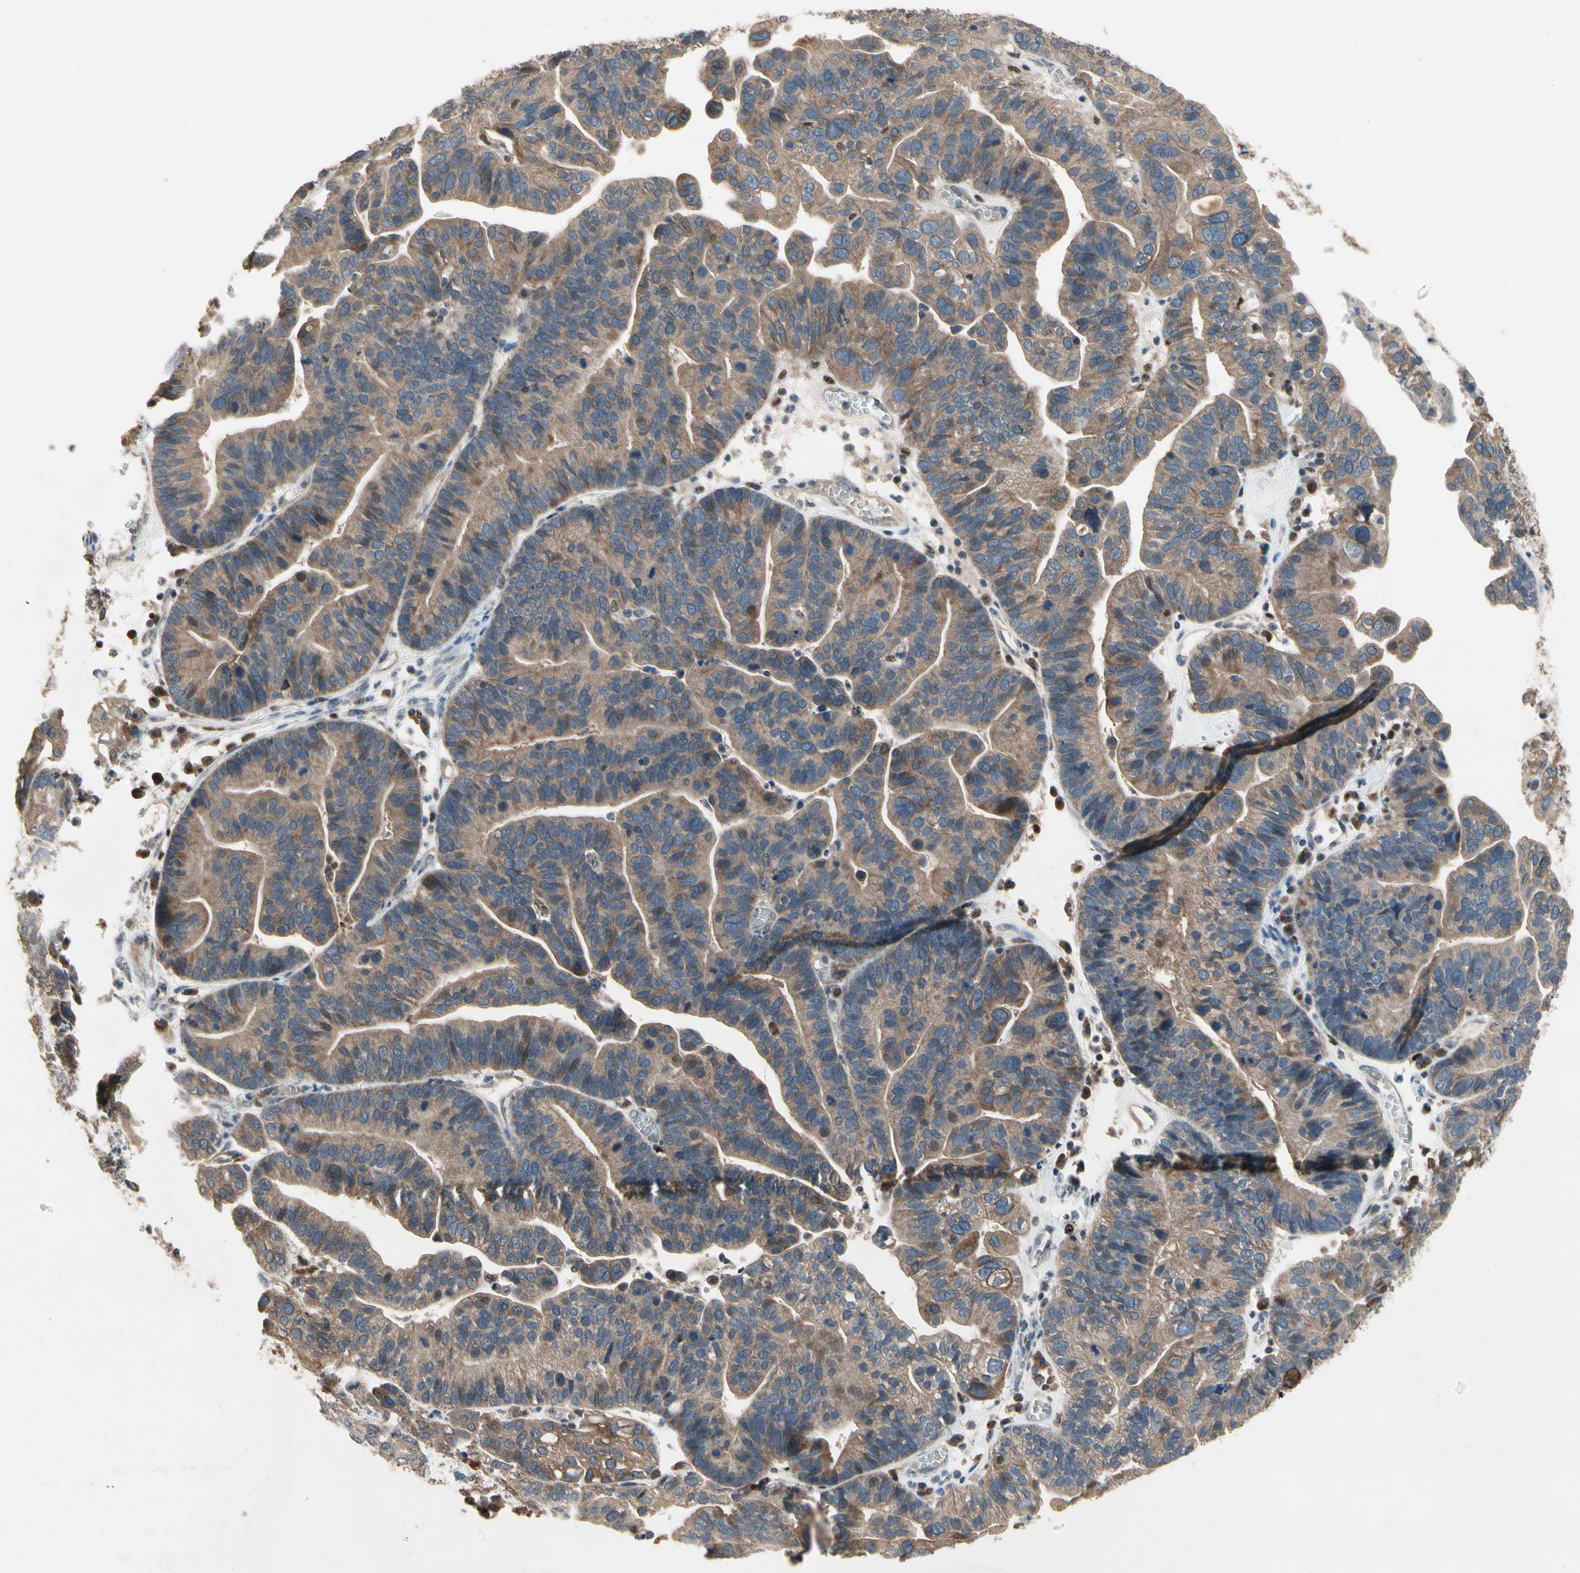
{"staining": {"intensity": "moderate", "quantity": ">75%", "location": "cytoplasmic/membranous"}, "tissue": "ovarian cancer", "cell_type": "Tumor cells", "image_type": "cancer", "snomed": [{"axis": "morphology", "description": "Cystadenocarcinoma, serous, NOS"}, {"axis": "topography", "description": "Ovary"}], "caption": "Immunohistochemical staining of ovarian cancer (serous cystadenocarcinoma) shows medium levels of moderate cytoplasmic/membranous staining in approximately >75% of tumor cells.", "gene": "CGREF1", "patient": {"sex": "female", "age": 56}}